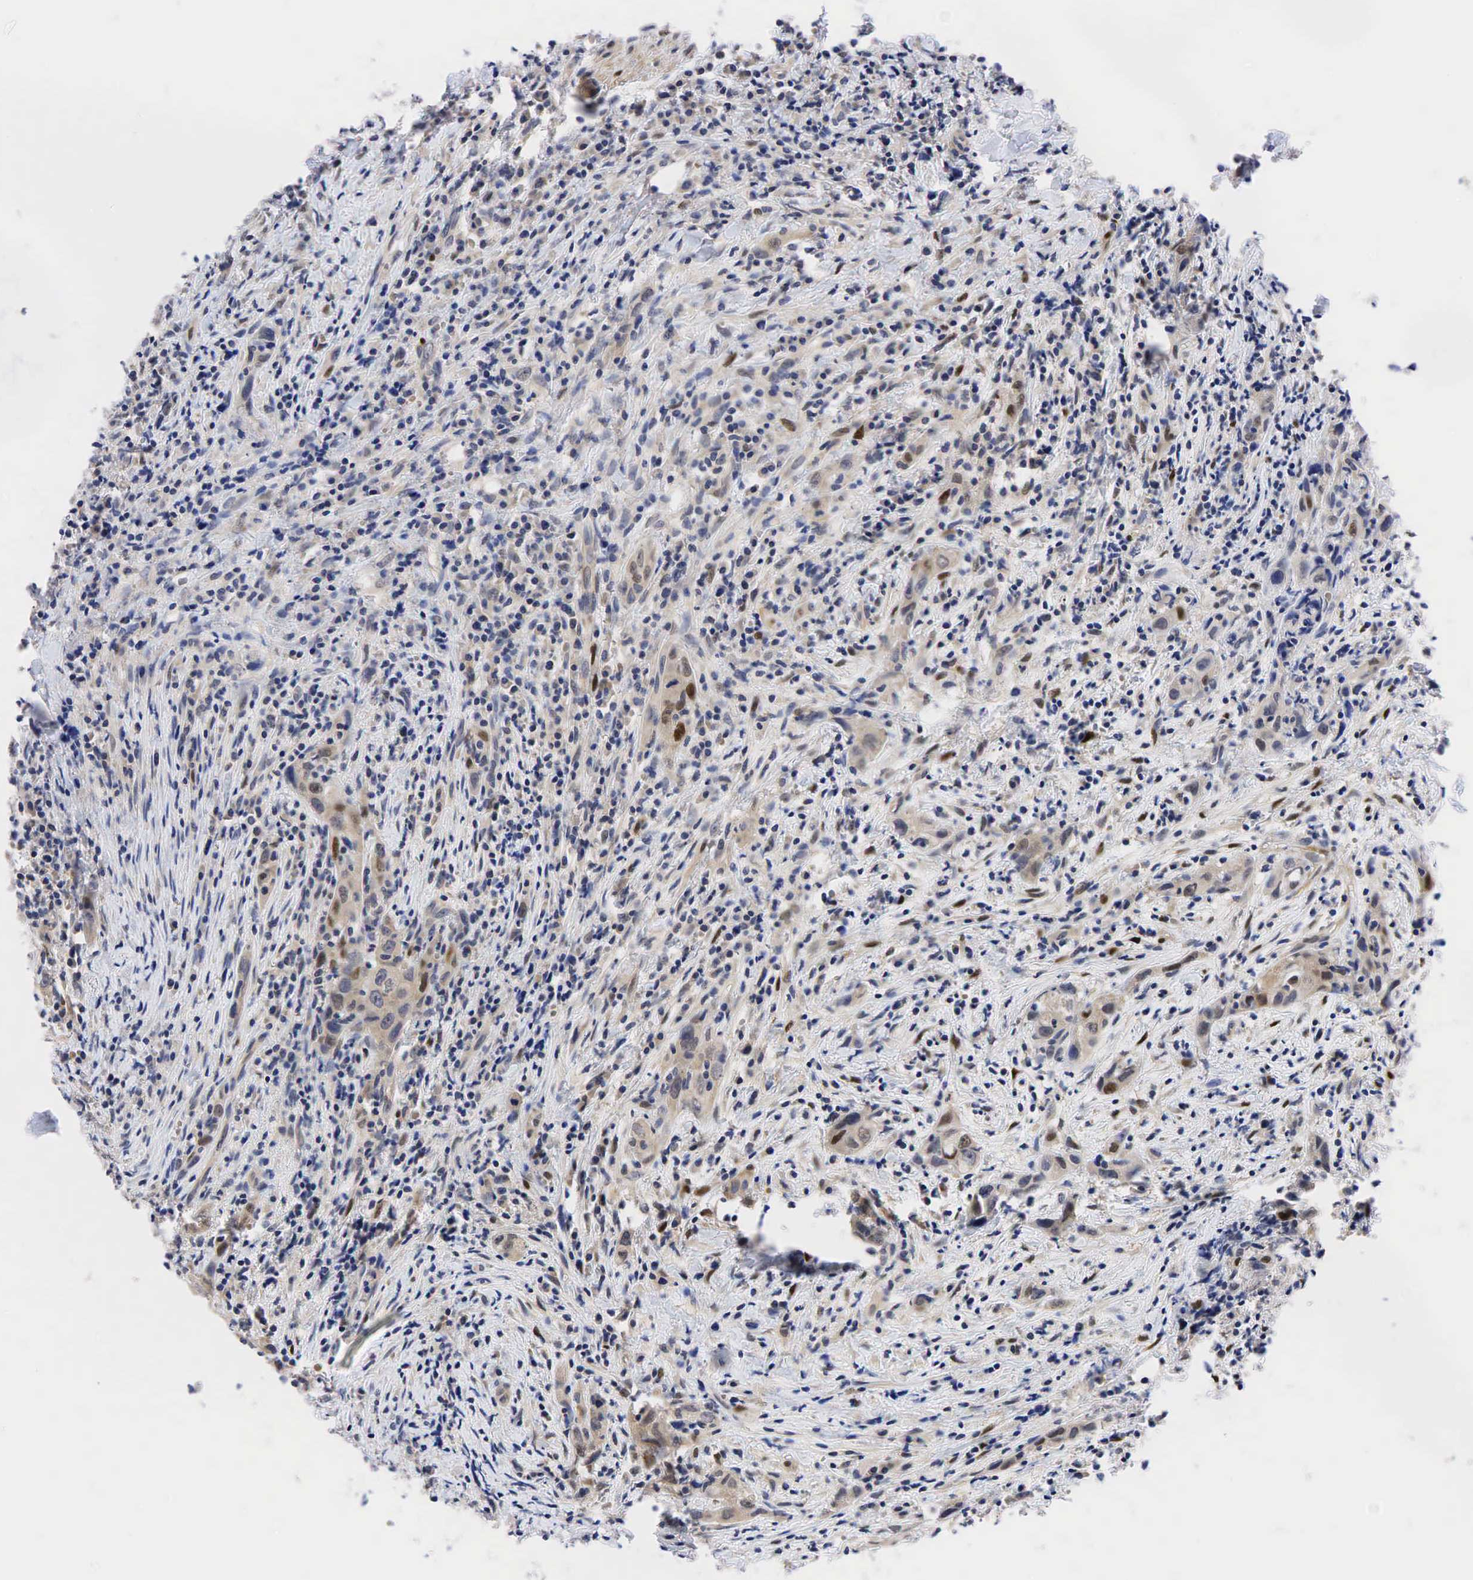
{"staining": {"intensity": "moderate", "quantity": "<25%", "location": "nuclear"}, "tissue": "head and neck cancer", "cell_type": "Tumor cells", "image_type": "cancer", "snomed": [{"axis": "morphology", "description": "Squamous cell carcinoma, NOS"}, {"axis": "topography", "description": "Oral tissue"}, {"axis": "topography", "description": "Head-Neck"}], "caption": "Protein expression analysis of head and neck cancer displays moderate nuclear staining in about <25% of tumor cells. (Stains: DAB in brown, nuclei in blue, Microscopy: brightfield microscopy at high magnification).", "gene": "CCND1", "patient": {"sex": "female", "age": 82}}